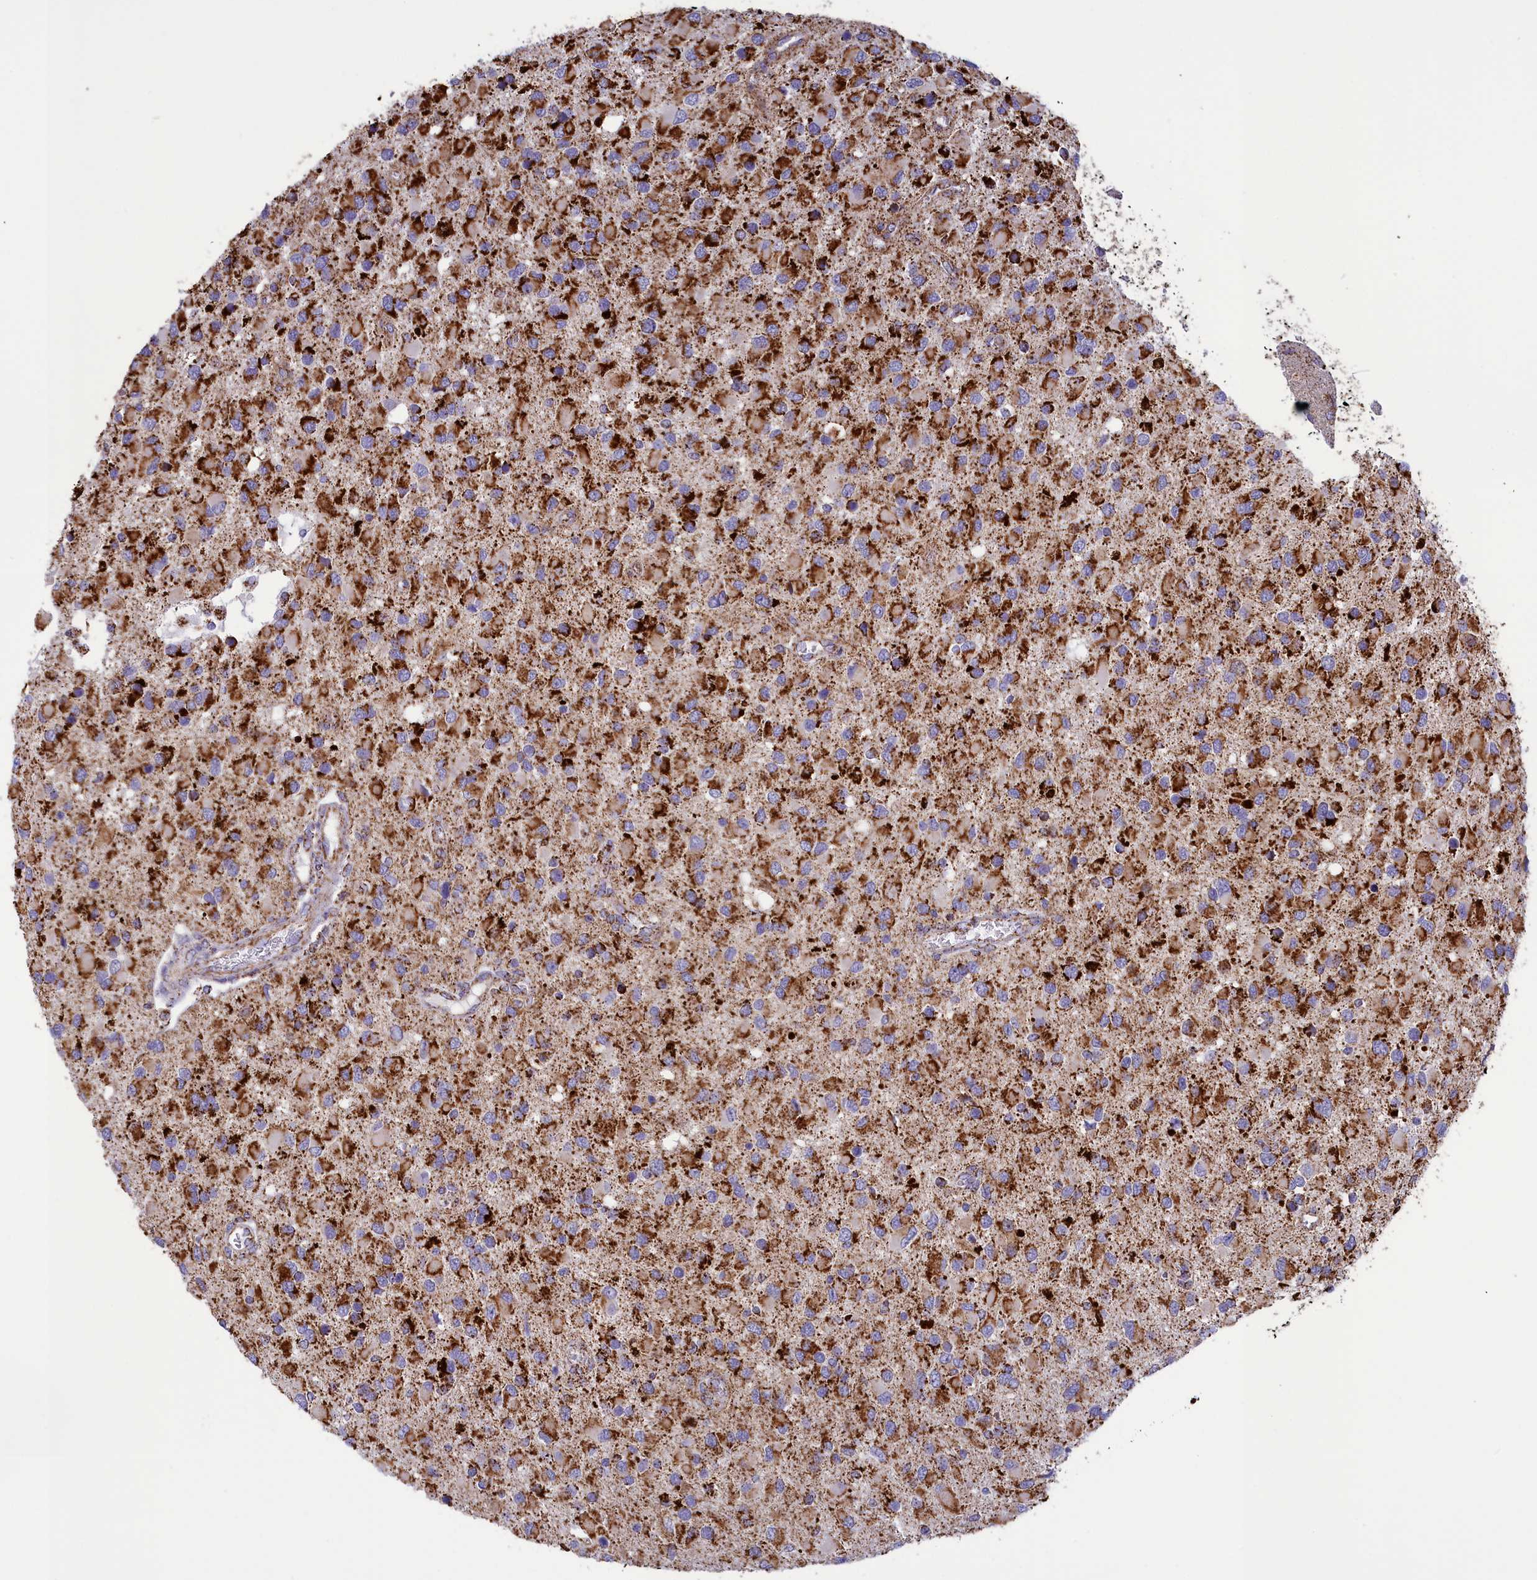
{"staining": {"intensity": "strong", "quantity": ">75%", "location": "cytoplasmic/membranous"}, "tissue": "glioma", "cell_type": "Tumor cells", "image_type": "cancer", "snomed": [{"axis": "morphology", "description": "Glioma, malignant, High grade"}, {"axis": "topography", "description": "Brain"}], "caption": "Human glioma stained with a protein marker shows strong staining in tumor cells.", "gene": "ISOC2", "patient": {"sex": "male", "age": 53}}